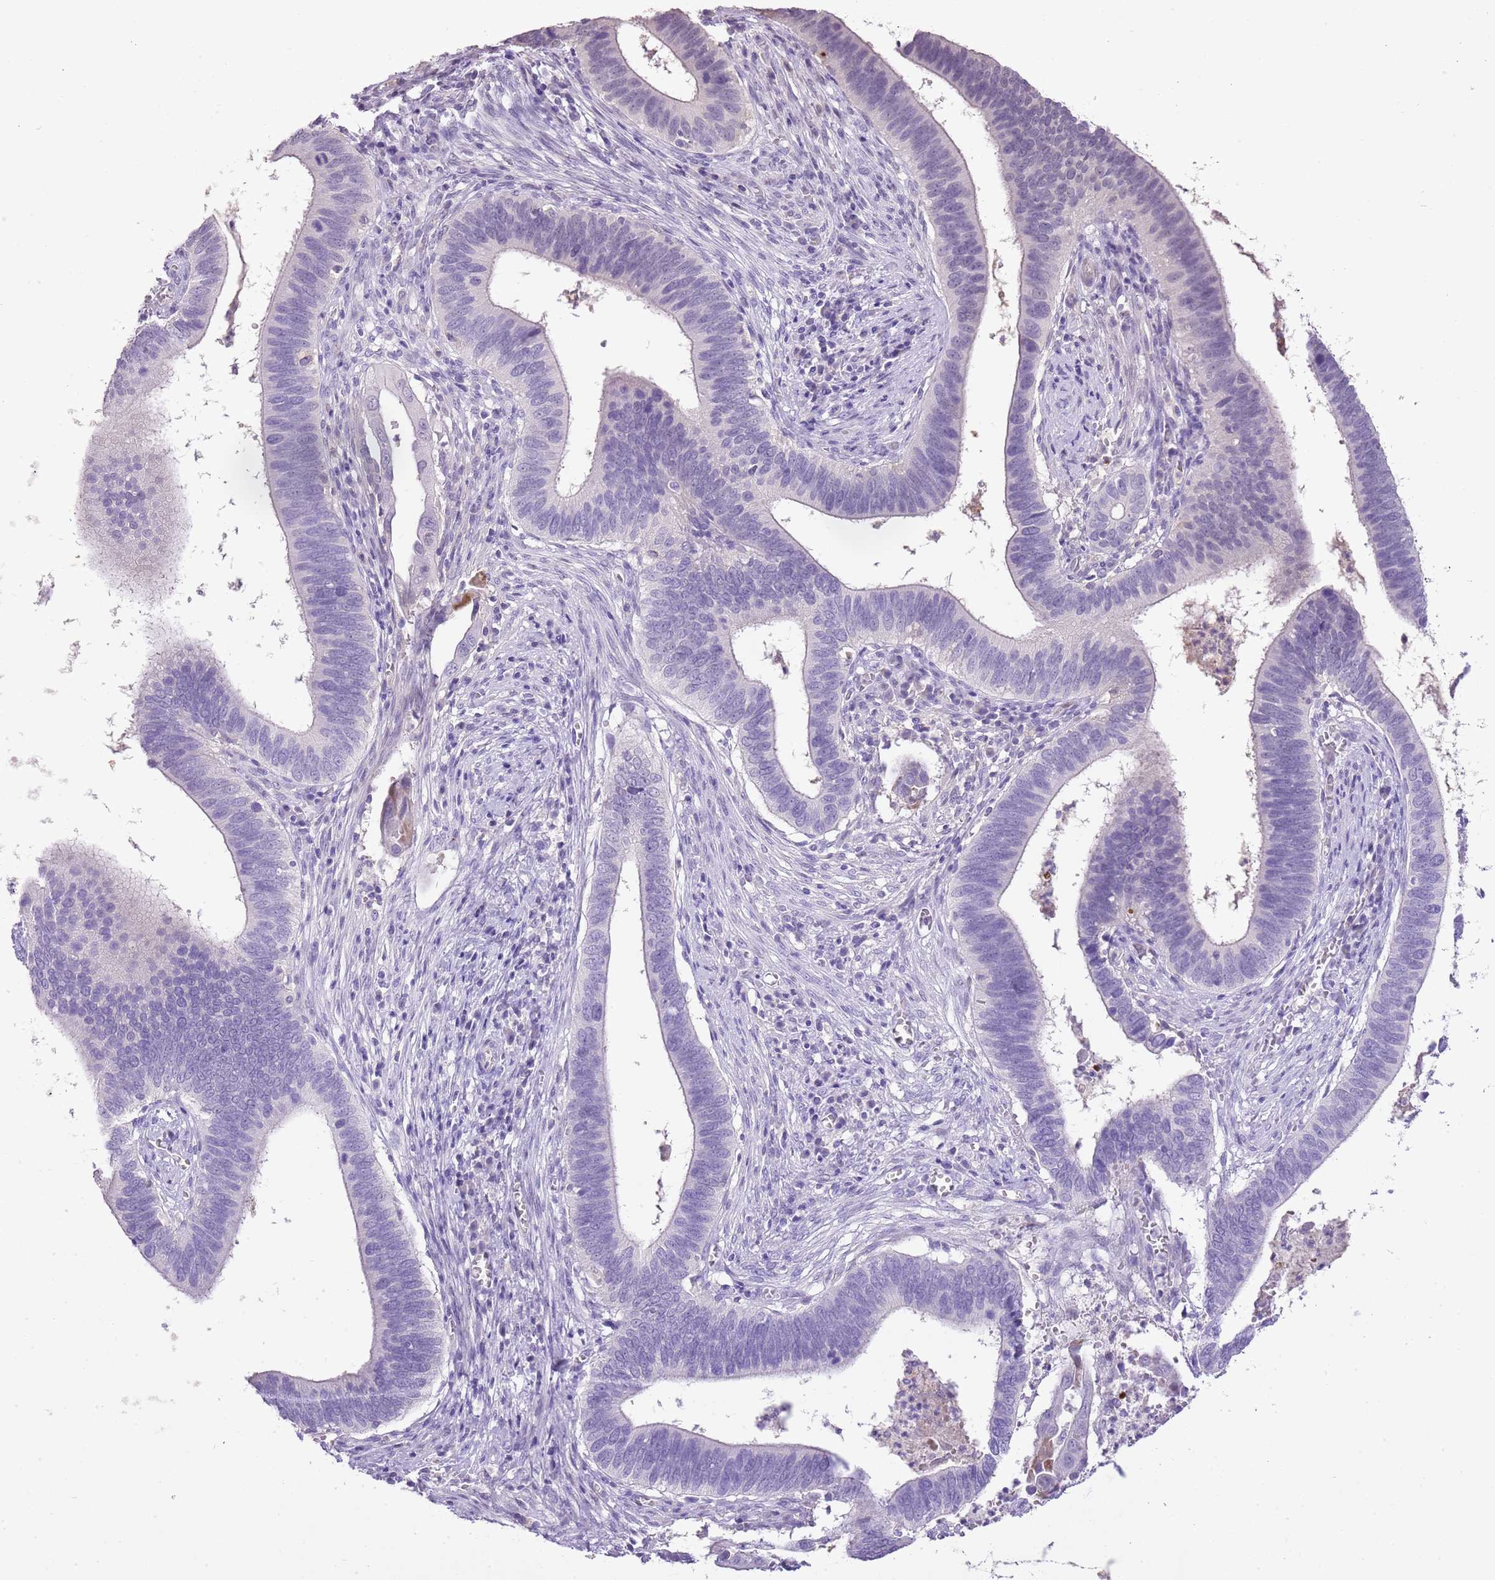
{"staining": {"intensity": "negative", "quantity": "none", "location": "none"}, "tissue": "cervical cancer", "cell_type": "Tumor cells", "image_type": "cancer", "snomed": [{"axis": "morphology", "description": "Adenocarcinoma, NOS"}, {"axis": "topography", "description": "Cervix"}], "caption": "A photomicrograph of cervical cancer stained for a protein reveals no brown staining in tumor cells.", "gene": "XPO7", "patient": {"sex": "female", "age": 42}}